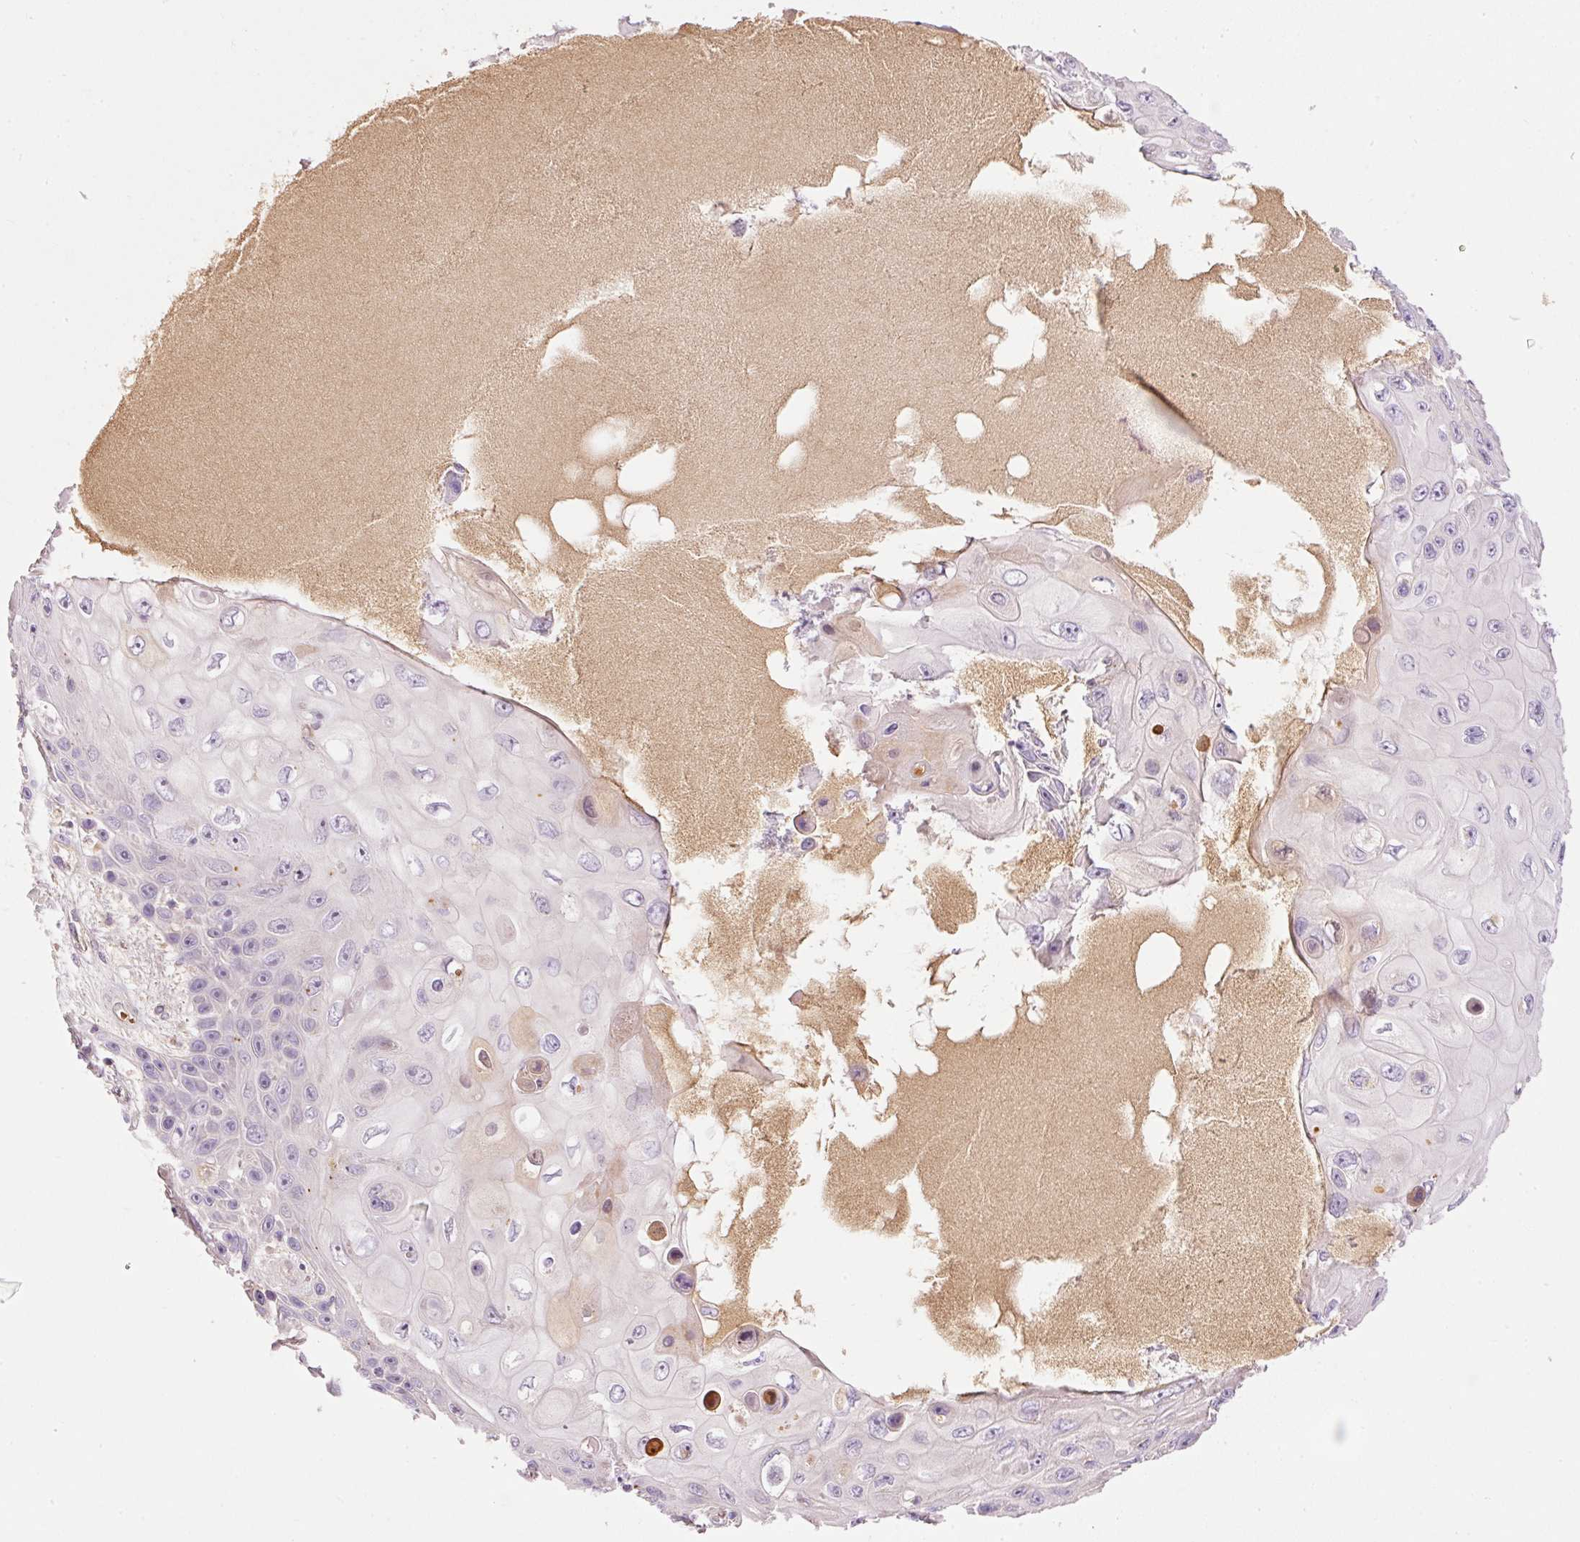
{"staining": {"intensity": "weak", "quantity": "25%-75%", "location": "cytoplasmic/membranous"}, "tissue": "skin cancer", "cell_type": "Tumor cells", "image_type": "cancer", "snomed": [{"axis": "morphology", "description": "Squamous cell carcinoma, NOS"}, {"axis": "topography", "description": "Skin"}], "caption": "IHC micrograph of human skin cancer (squamous cell carcinoma) stained for a protein (brown), which reveals low levels of weak cytoplasmic/membranous staining in about 25%-75% of tumor cells.", "gene": "CMTM8", "patient": {"sex": "male", "age": 82}}